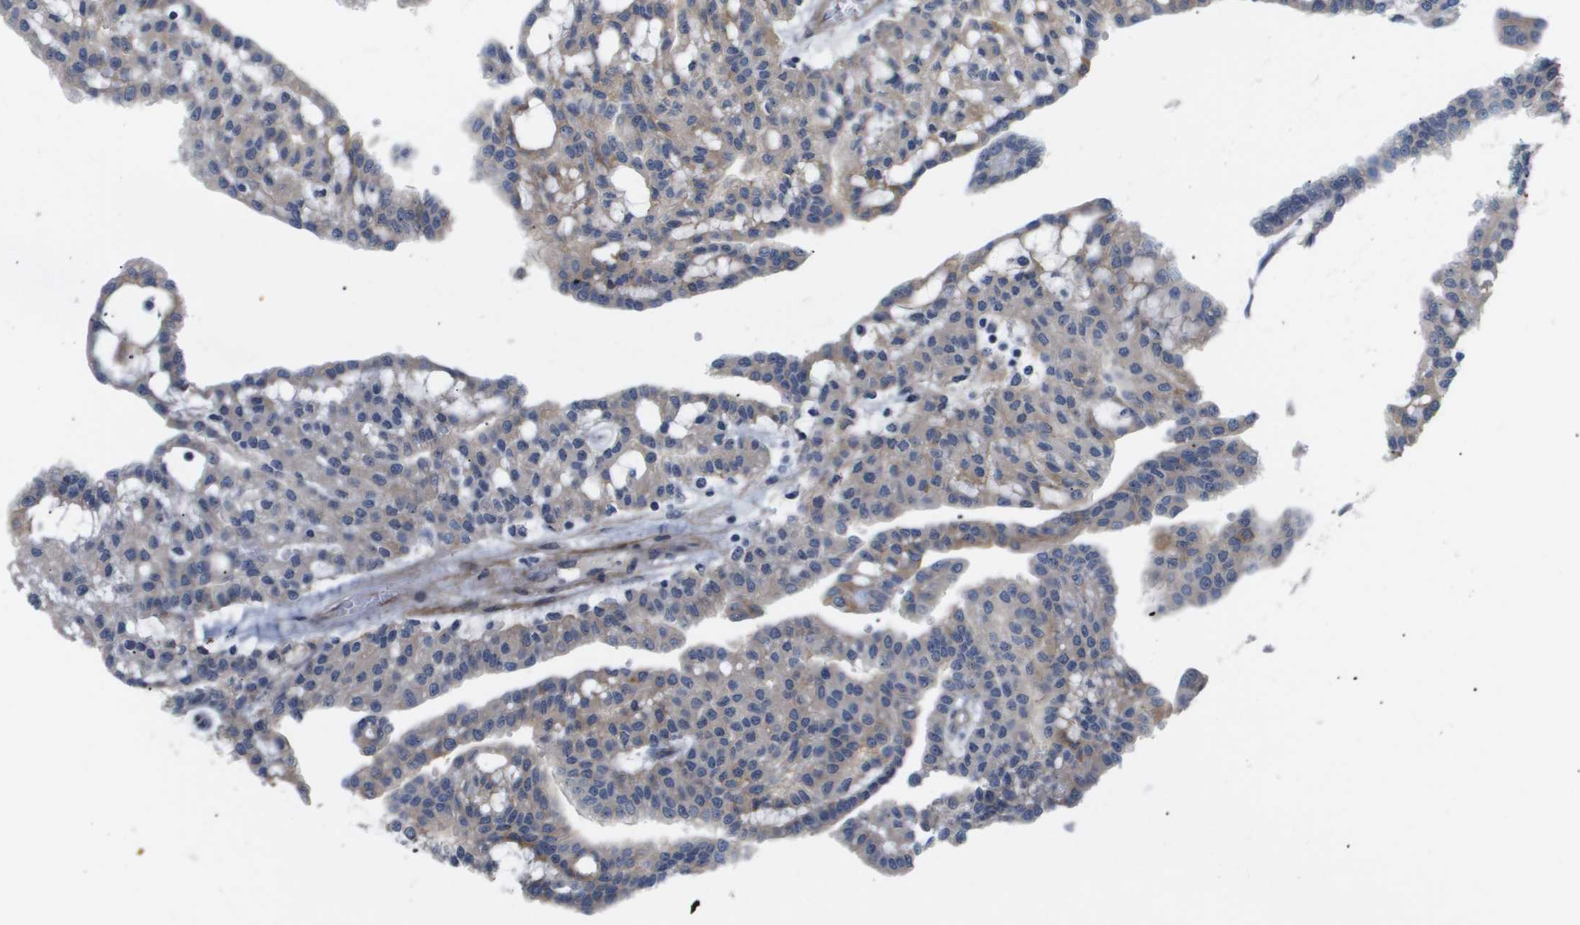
{"staining": {"intensity": "moderate", "quantity": "<25%", "location": "cytoplasmic/membranous"}, "tissue": "renal cancer", "cell_type": "Tumor cells", "image_type": "cancer", "snomed": [{"axis": "morphology", "description": "Adenocarcinoma, NOS"}, {"axis": "topography", "description": "Kidney"}], "caption": "Immunohistochemistry micrograph of neoplastic tissue: renal cancer (adenocarcinoma) stained using IHC displays low levels of moderate protein expression localized specifically in the cytoplasmic/membranous of tumor cells, appearing as a cytoplasmic/membranous brown color.", "gene": "OTUD5", "patient": {"sex": "male", "age": 63}}